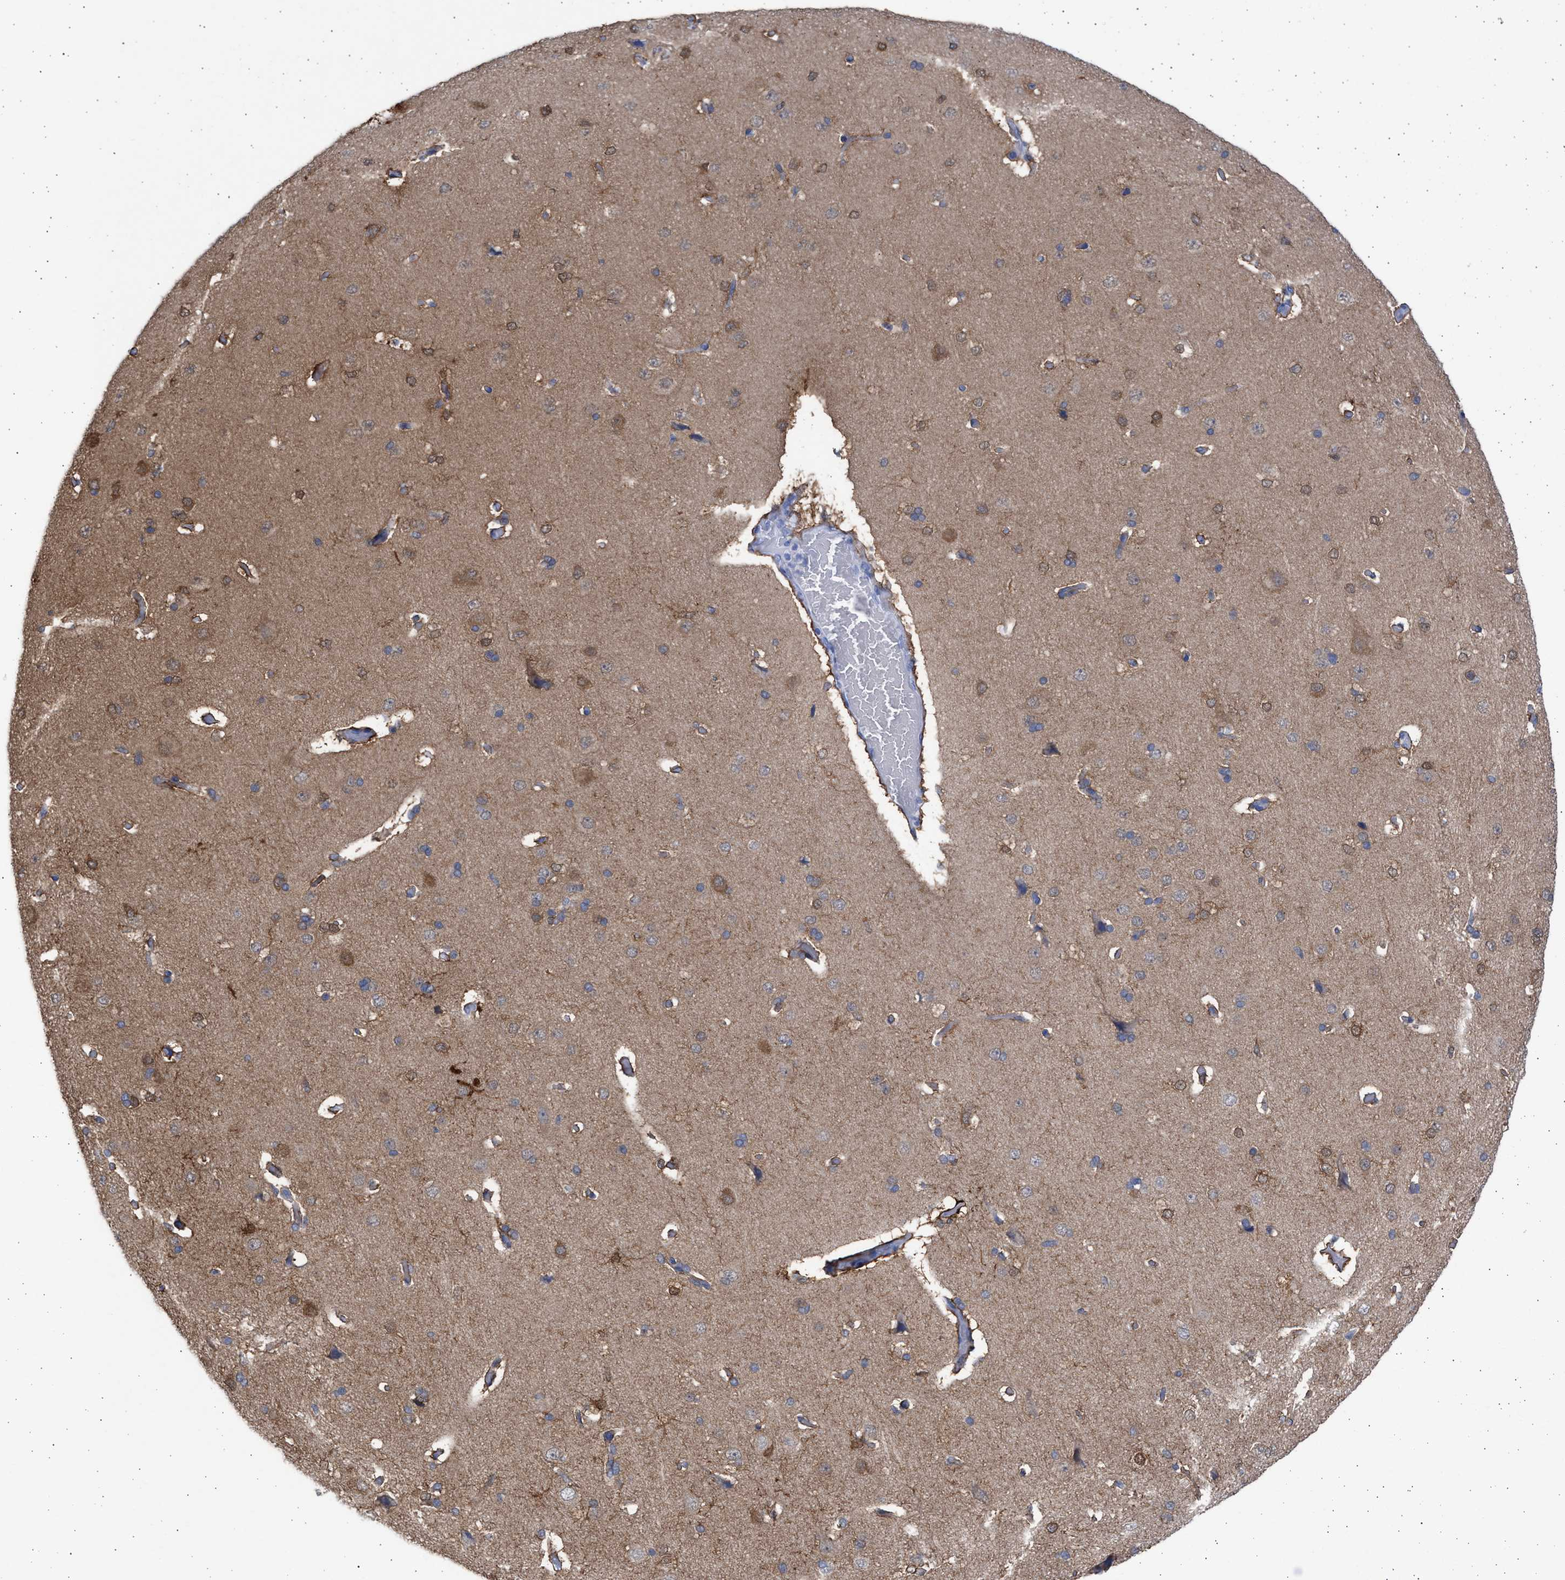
{"staining": {"intensity": "negative", "quantity": "none", "location": "none"}, "tissue": "cerebral cortex", "cell_type": "Endothelial cells", "image_type": "normal", "snomed": [{"axis": "morphology", "description": "Normal tissue, NOS"}, {"axis": "topography", "description": "Cerebral cortex"}], "caption": "DAB (3,3'-diaminobenzidine) immunohistochemical staining of unremarkable human cerebral cortex demonstrates no significant expression in endothelial cells.", "gene": "ALDOC", "patient": {"sex": "male", "age": 62}}